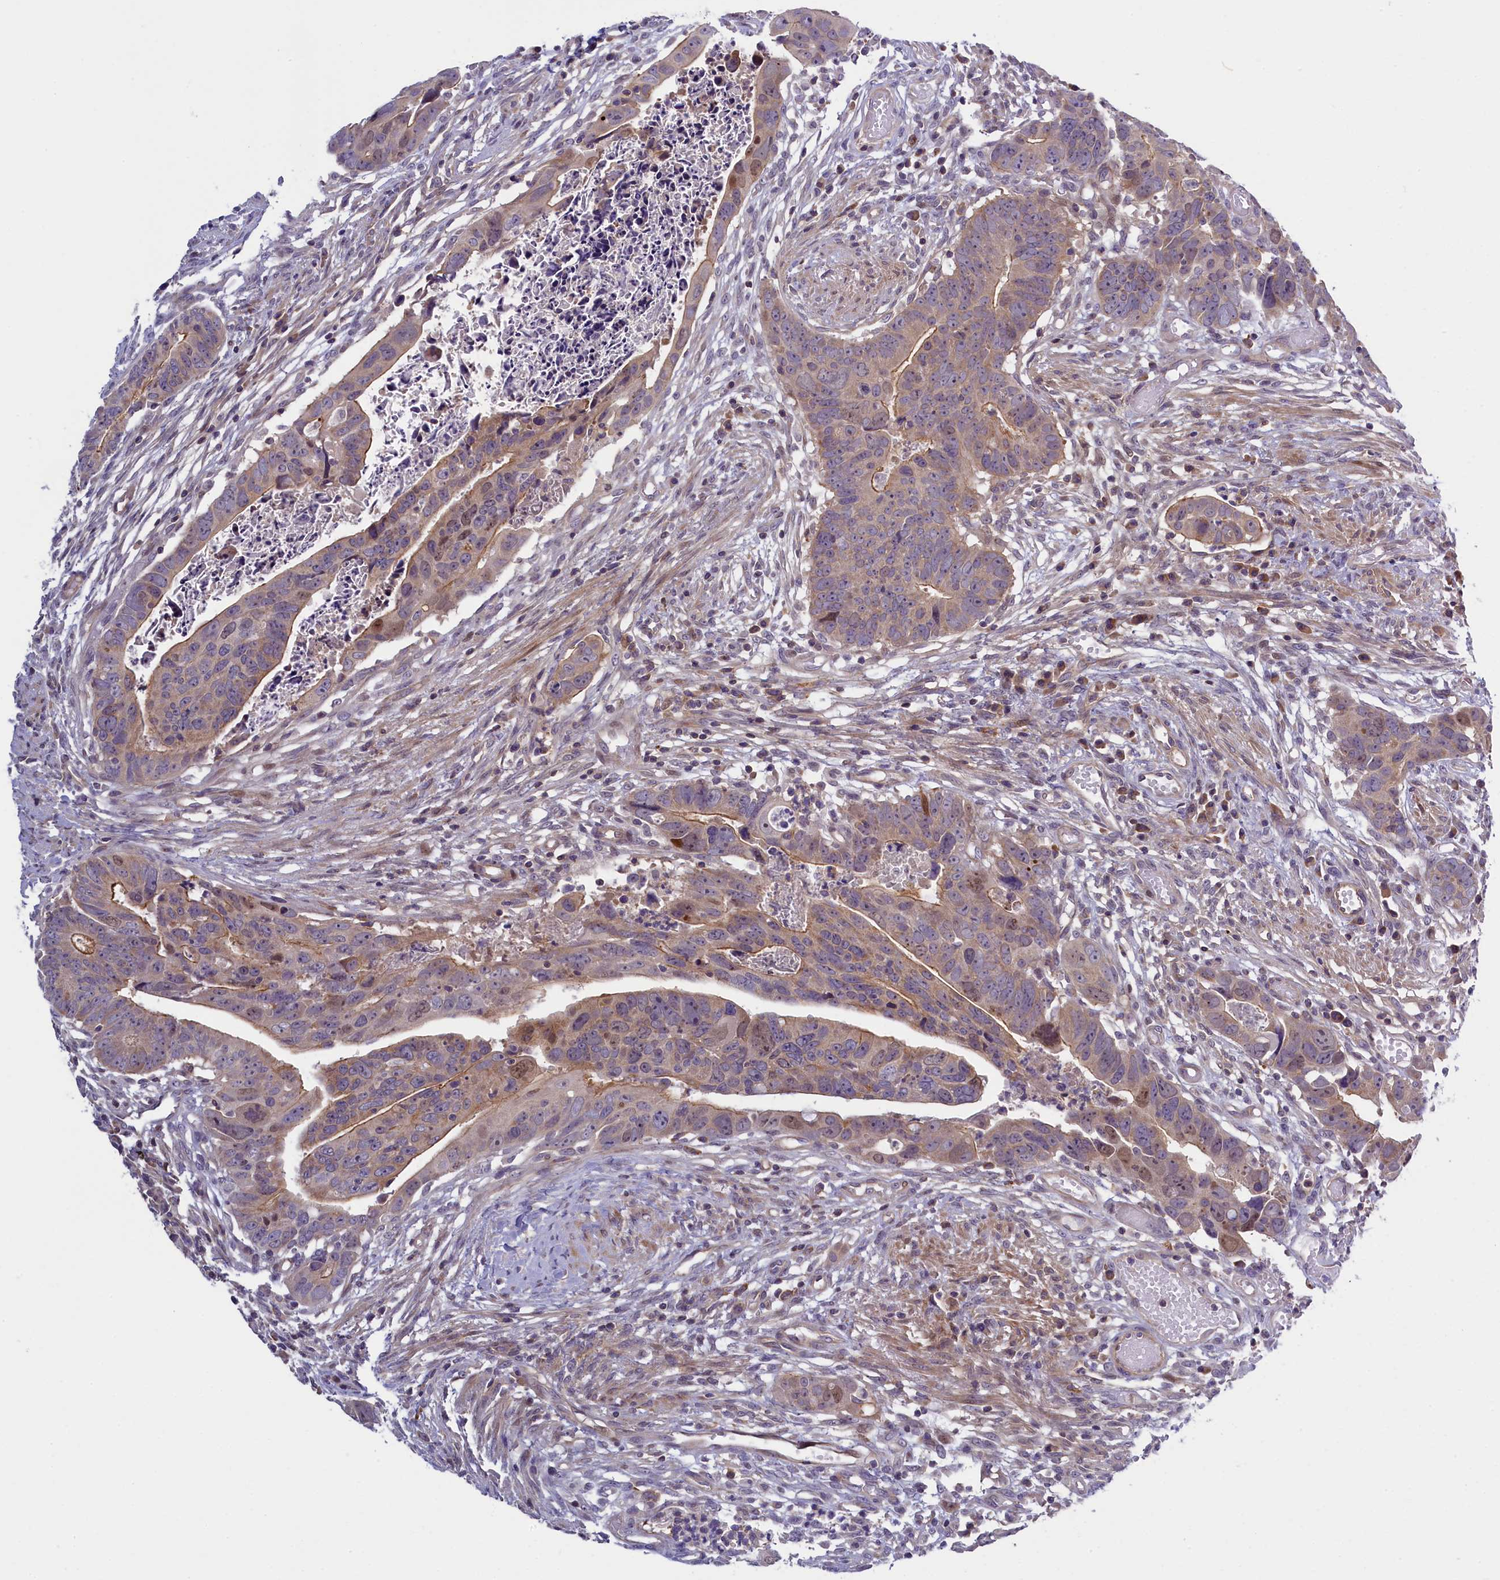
{"staining": {"intensity": "weak", "quantity": "<25%", "location": "cytoplasmic/membranous,nuclear"}, "tissue": "colorectal cancer", "cell_type": "Tumor cells", "image_type": "cancer", "snomed": [{"axis": "morphology", "description": "Adenocarcinoma, NOS"}, {"axis": "topography", "description": "Rectum"}], "caption": "The immunohistochemistry photomicrograph has no significant expression in tumor cells of colorectal cancer tissue.", "gene": "CCL23", "patient": {"sex": "female", "age": 65}}